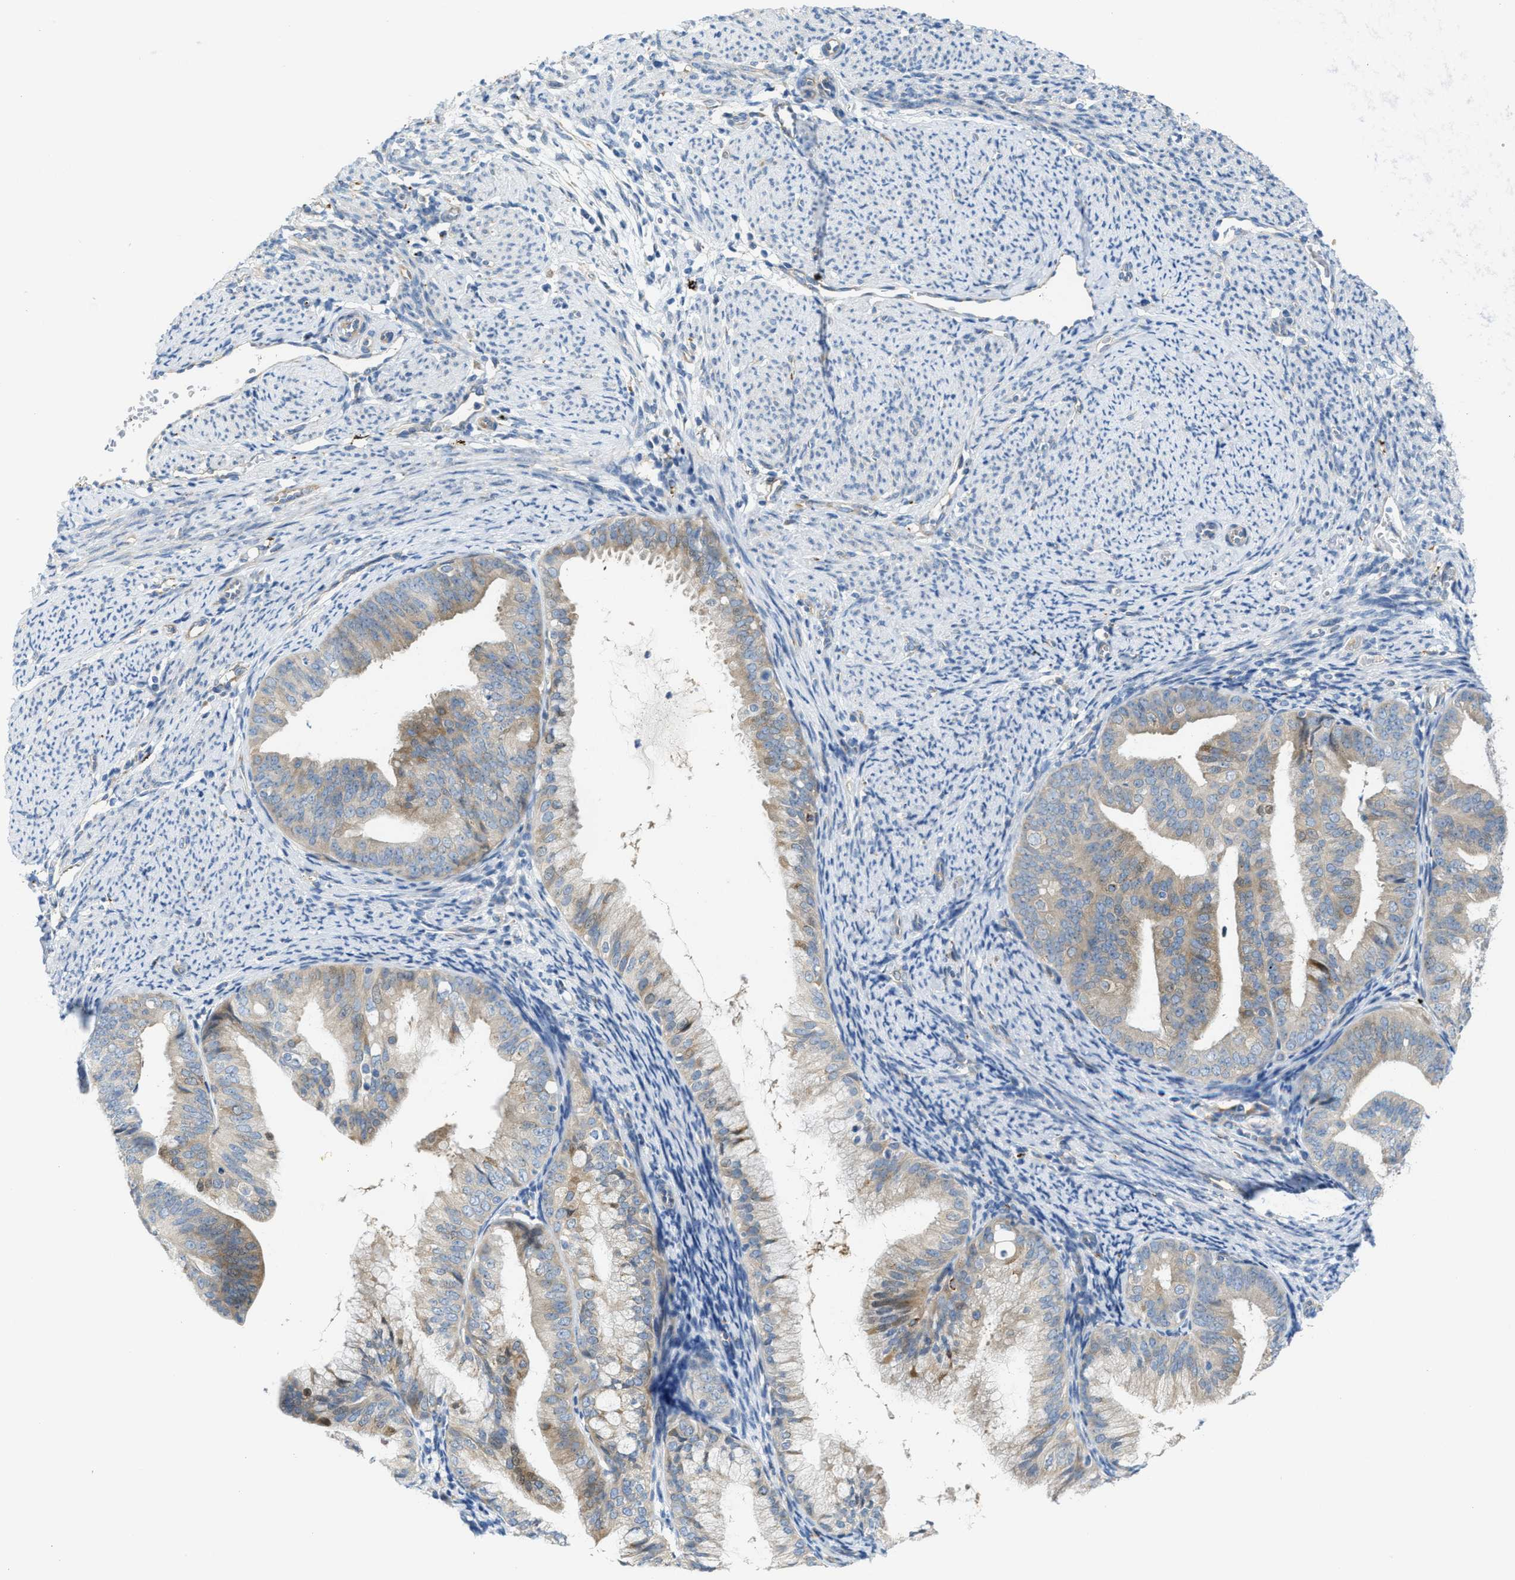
{"staining": {"intensity": "weak", "quantity": "<25%", "location": "cytoplasmic/membranous"}, "tissue": "endometrial cancer", "cell_type": "Tumor cells", "image_type": "cancer", "snomed": [{"axis": "morphology", "description": "Adenocarcinoma, NOS"}, {"axis": "topography", "description": "Endometrium"}], "caption": "A histopathology image of human endometrial adenocarcinoma is negative for staining in tumor cells.", "gene": "KLHDC10", "patient": {"sex": "female", "age": 63}}